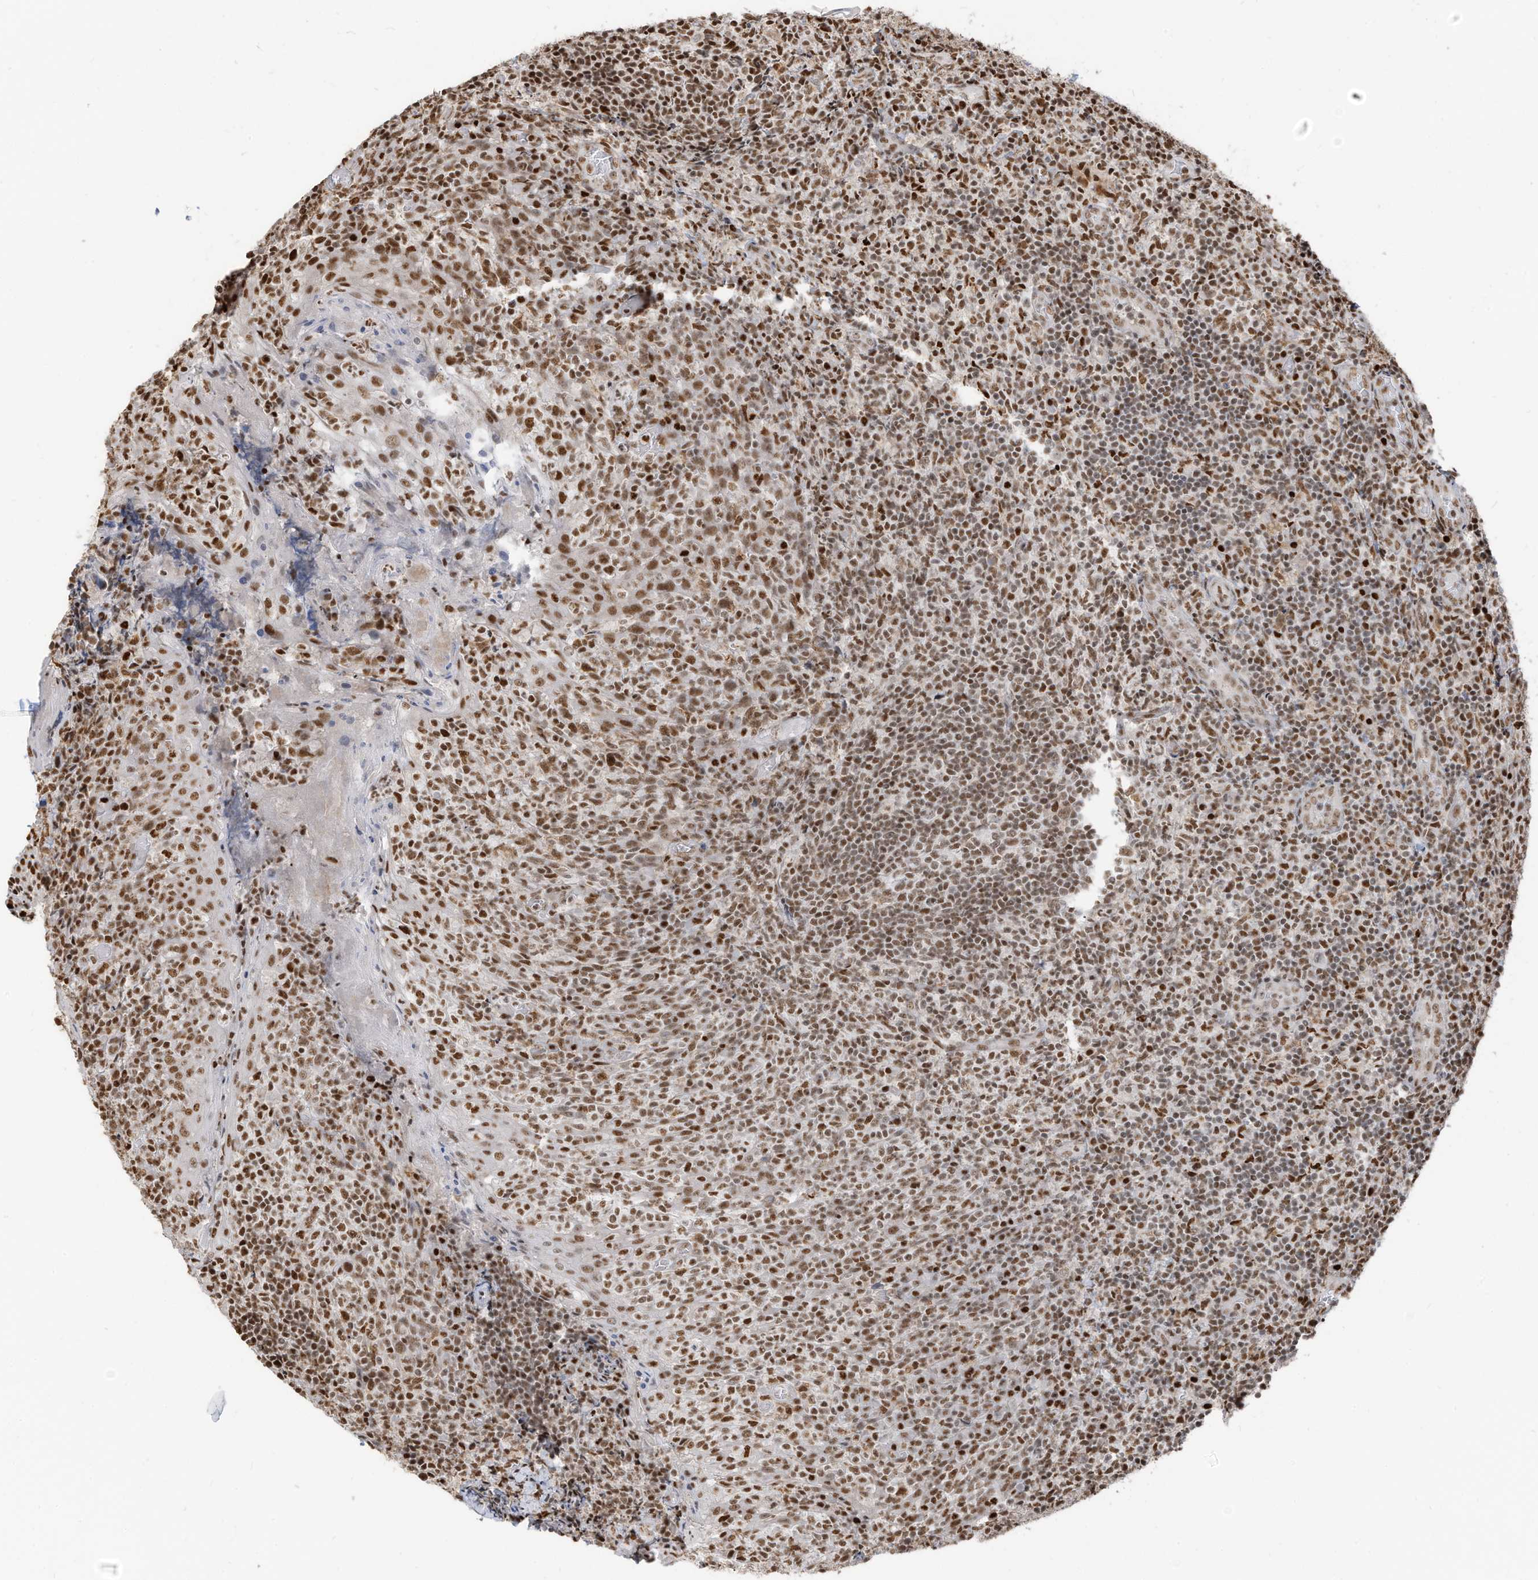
{"staining": {"intensity": "moderate", "quantity": ">75%", "location": "nuclear"}, "tissue": "tonsil", "cell_type": "Germinal center cells", "image_type": "normal", "snomed": [{"axis": "morphology", "description": "Normal tissue, NOS"}, {"axis": "topography", "description": "Tonsil"}], "caption": "Protein staining by IHC demonstrates moderate nuclear staining in about >75% of germinal center cells in unremarkable tonsil. The protein is shown in brown color, while the nuclei are stained blue.", "gene": "SAMD15", "patient": {"sex": "female", "age": 19}}